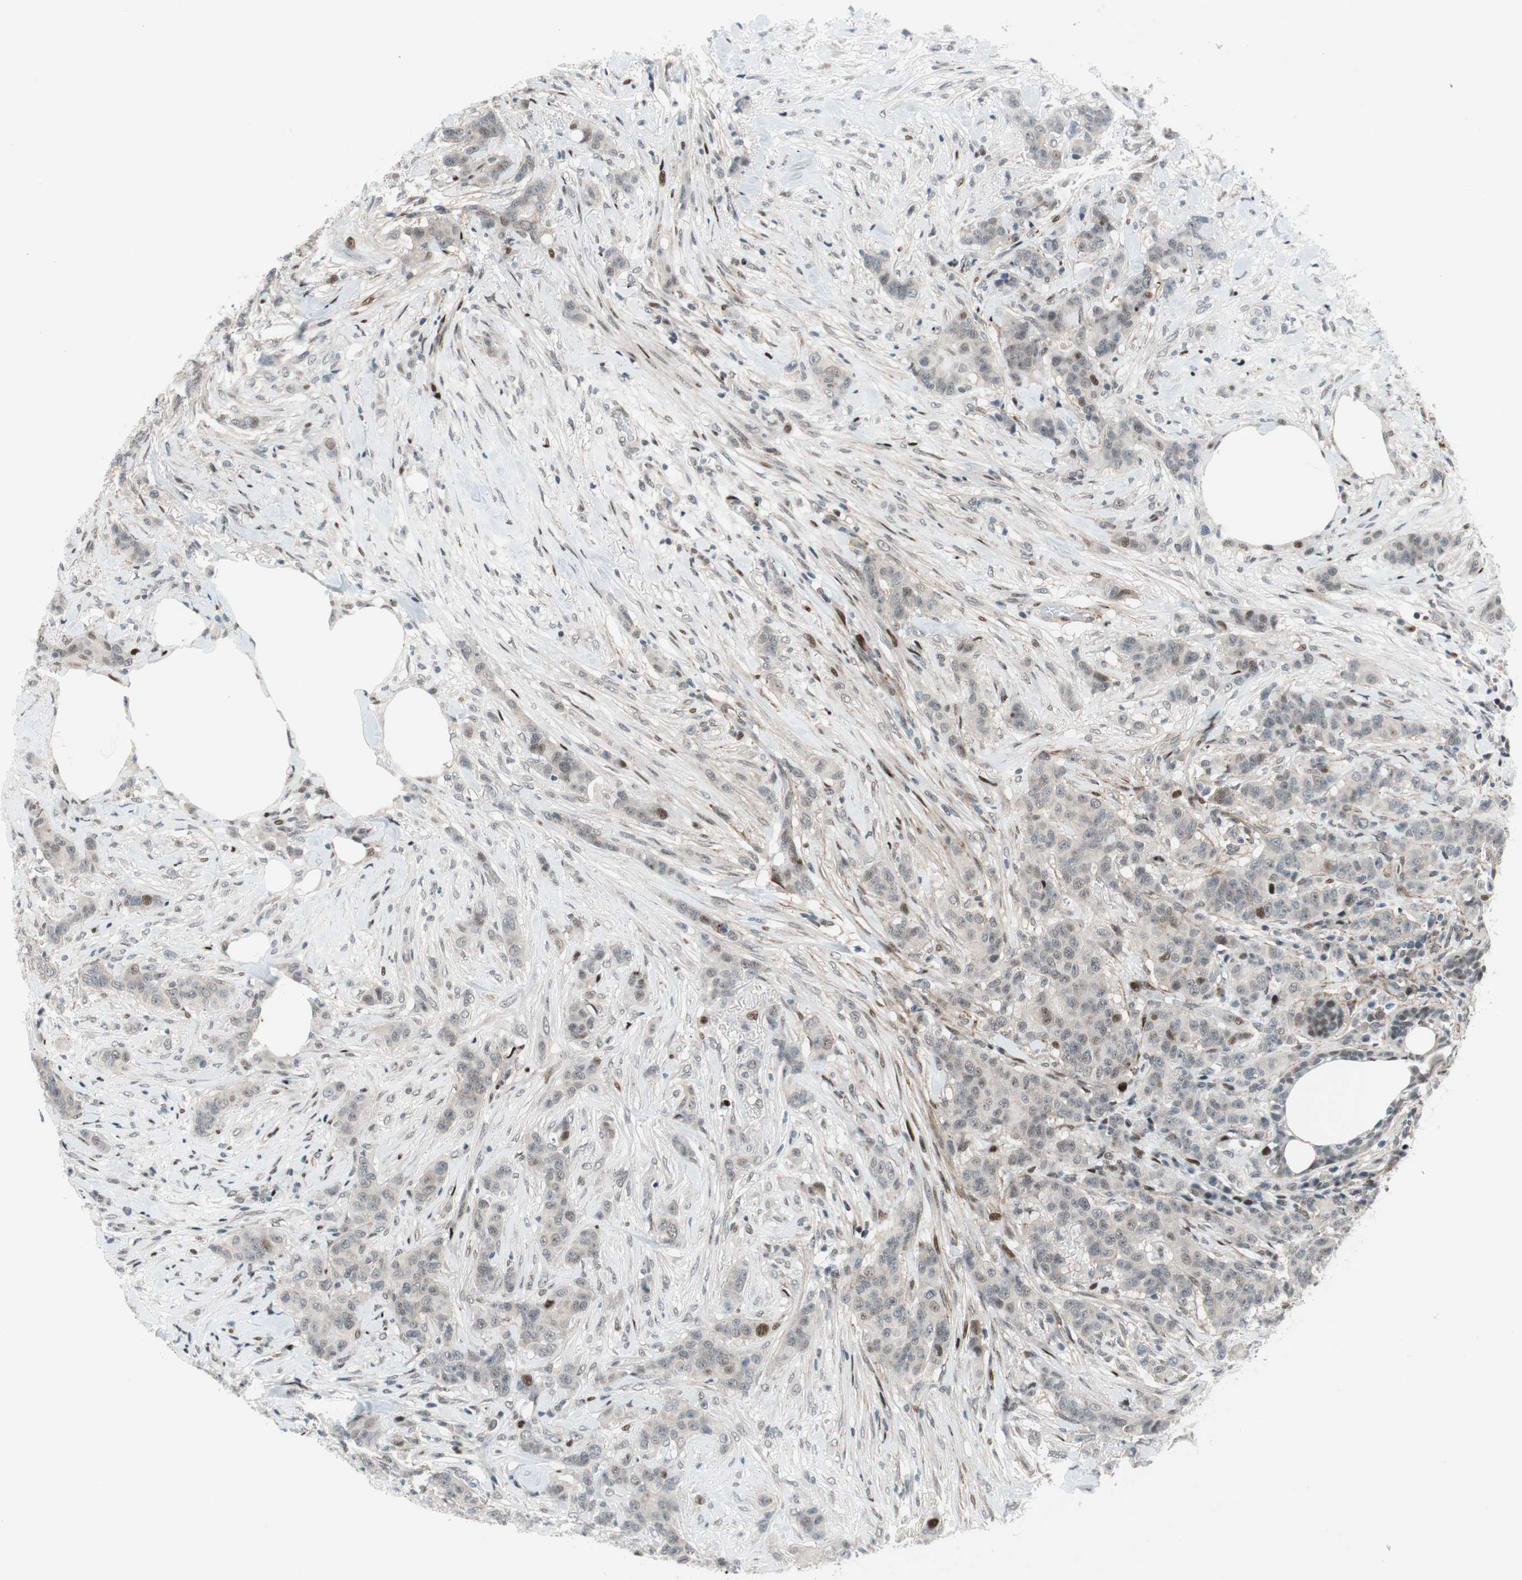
{"staining": {"intensity": "moderate", "quantity": "<25%", "location": "nuclear"}, "tissue": "breast cancer", "cell_type": "Tumor cells", "image_type": "cancer", "snomed": [{"axis": "morphology", "description": "Duct carcinoma"}, {"axis": "topography", "description": "Breast"}], "caption": "Immunohistochemistry (IHC) (DAB (3,3'-diaminobenzidine)) staining of infiltrating ductal carcinoma (breast) shows moderate nuclear protein expression in about <25% of tumor cells.", "gene": "FBXO44", "patient": {"sex": "female", "age": 40}}